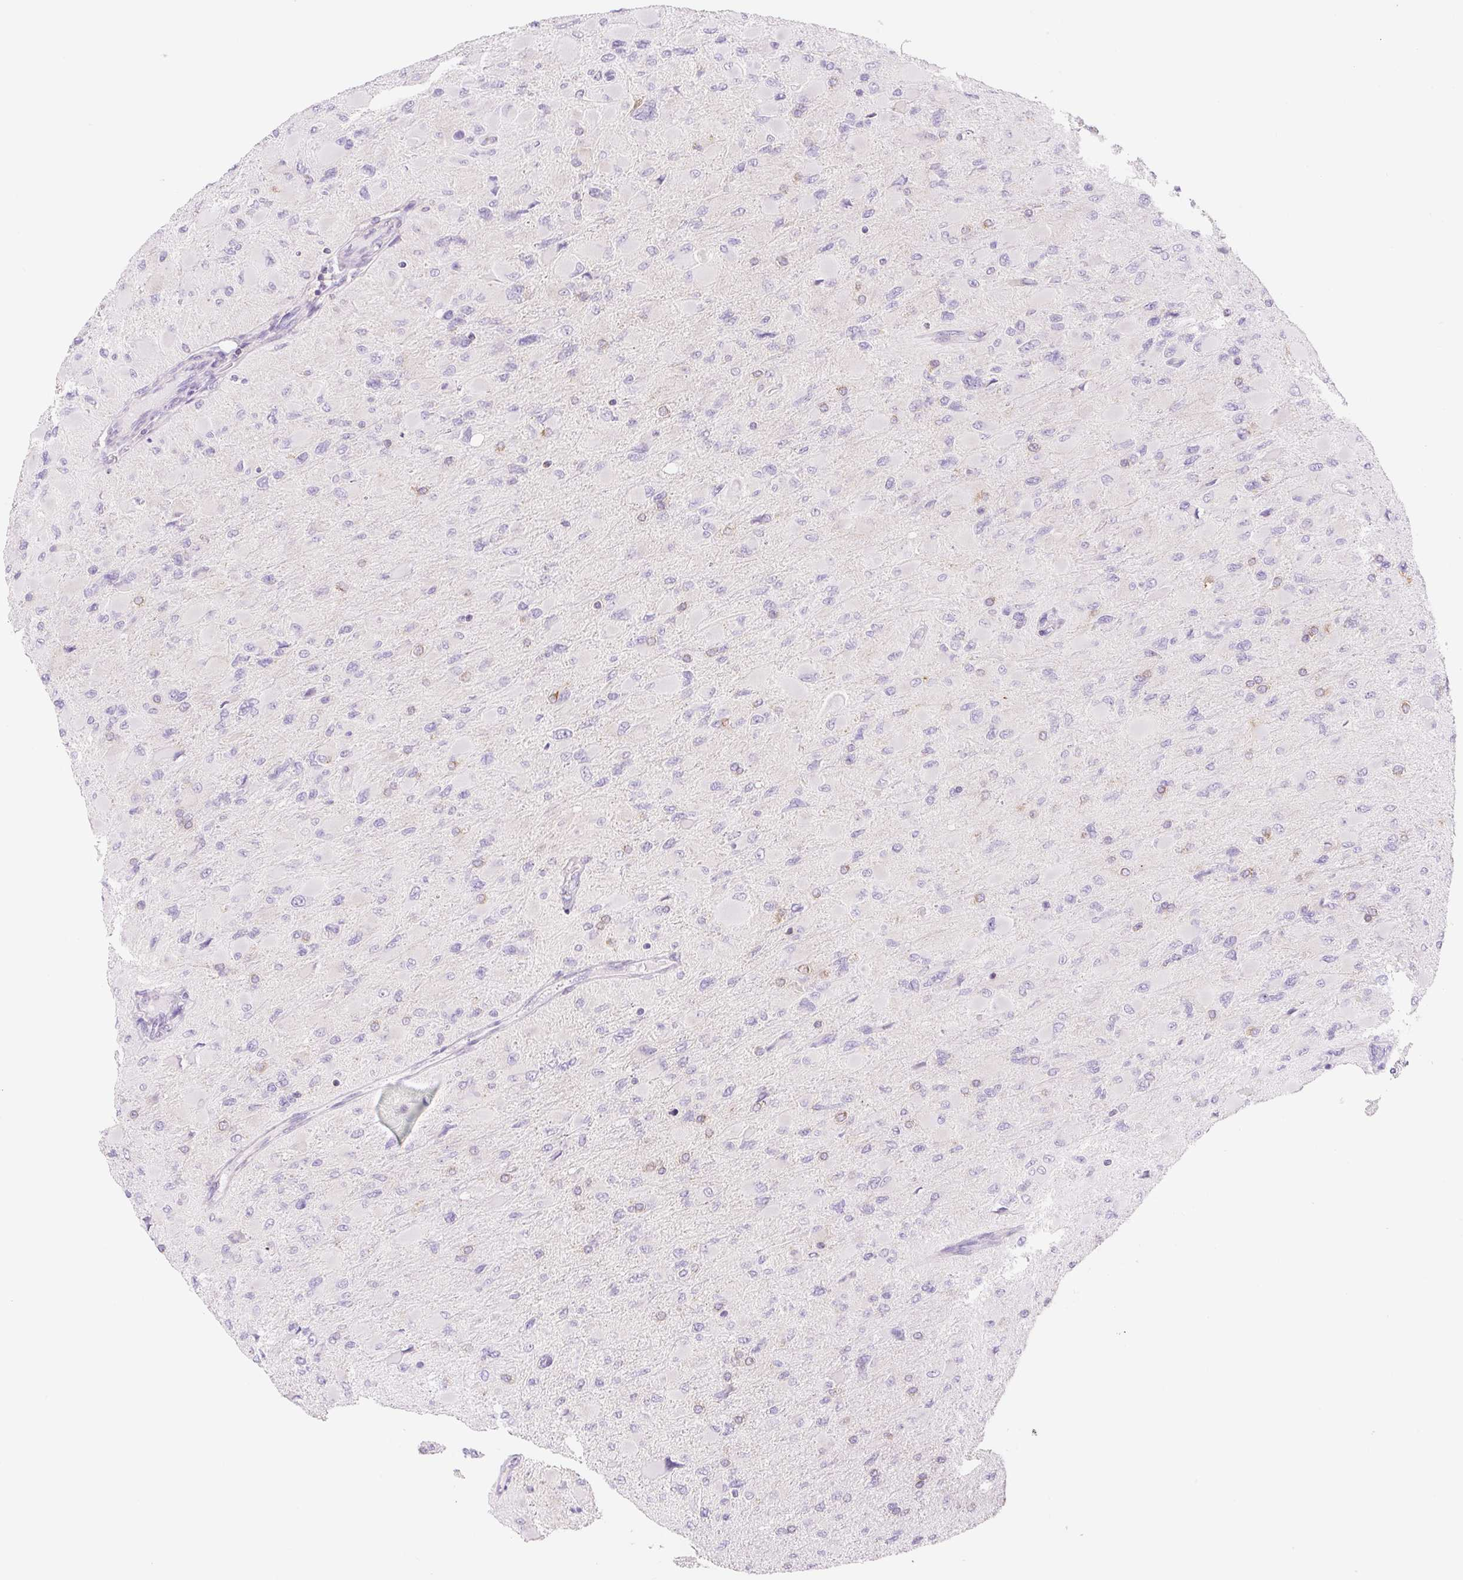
{"staining": {"intensity": "negative", "quantity": "none", "location": "none"}, "tissue": "glioma", "cell_type": "Tumor cells", "image_type": "cancer", "snomed": [{"axis": "morphology", "description": "Glioma, malignant, High grade"}, {"axis": "topography", "description": "Cerebral cortex"}], "caption": "IHC micrograph of neoplastic tissue: malignant glioma (high-grade) stained with DAB (3,3'-diaminobenzidine) shows no significant protein positivity in tumor cells.", "gene": "FOCAD", "patient": {"sex": "female", "age": 36}}